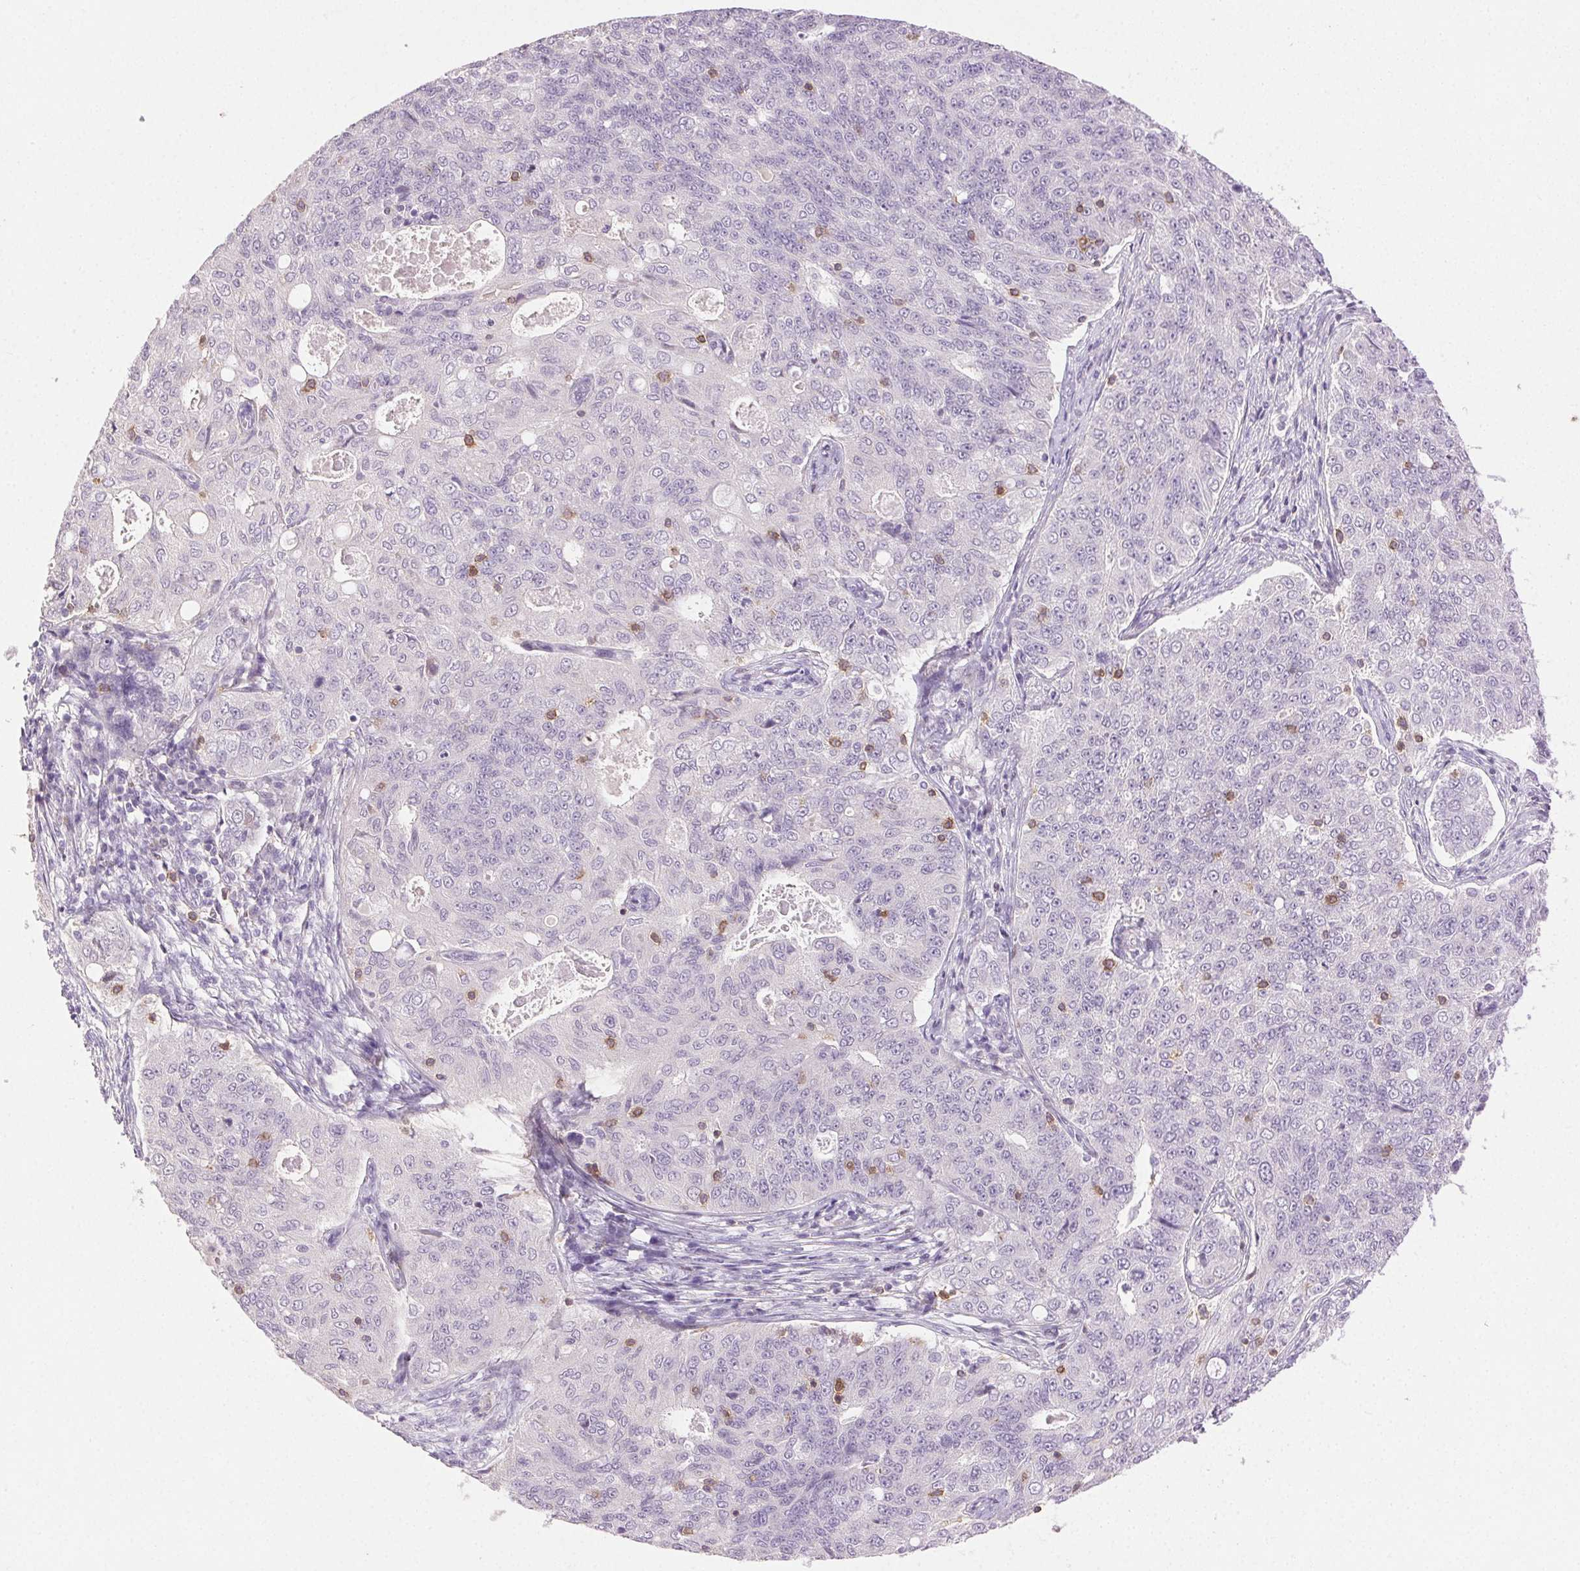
{"staining": {"intensity": "negative", "quantity": "none", "location": "none"}, "tissue": "endometrial cancer", "cell_type": "Tumor cells", "image_type": "cancer", "snomed": [{"axis": "morphology", "description": "Adenocarcinoma, NOS"}, {"axis": "topography", "description": "Endometrium"}], "caption": "The micrograph shows no significant positivity in tumor cells of endometrial cancer (adenocarcinoma).", "gene": "AKAP5", "patient": {"sex": "female", "age": 43}}